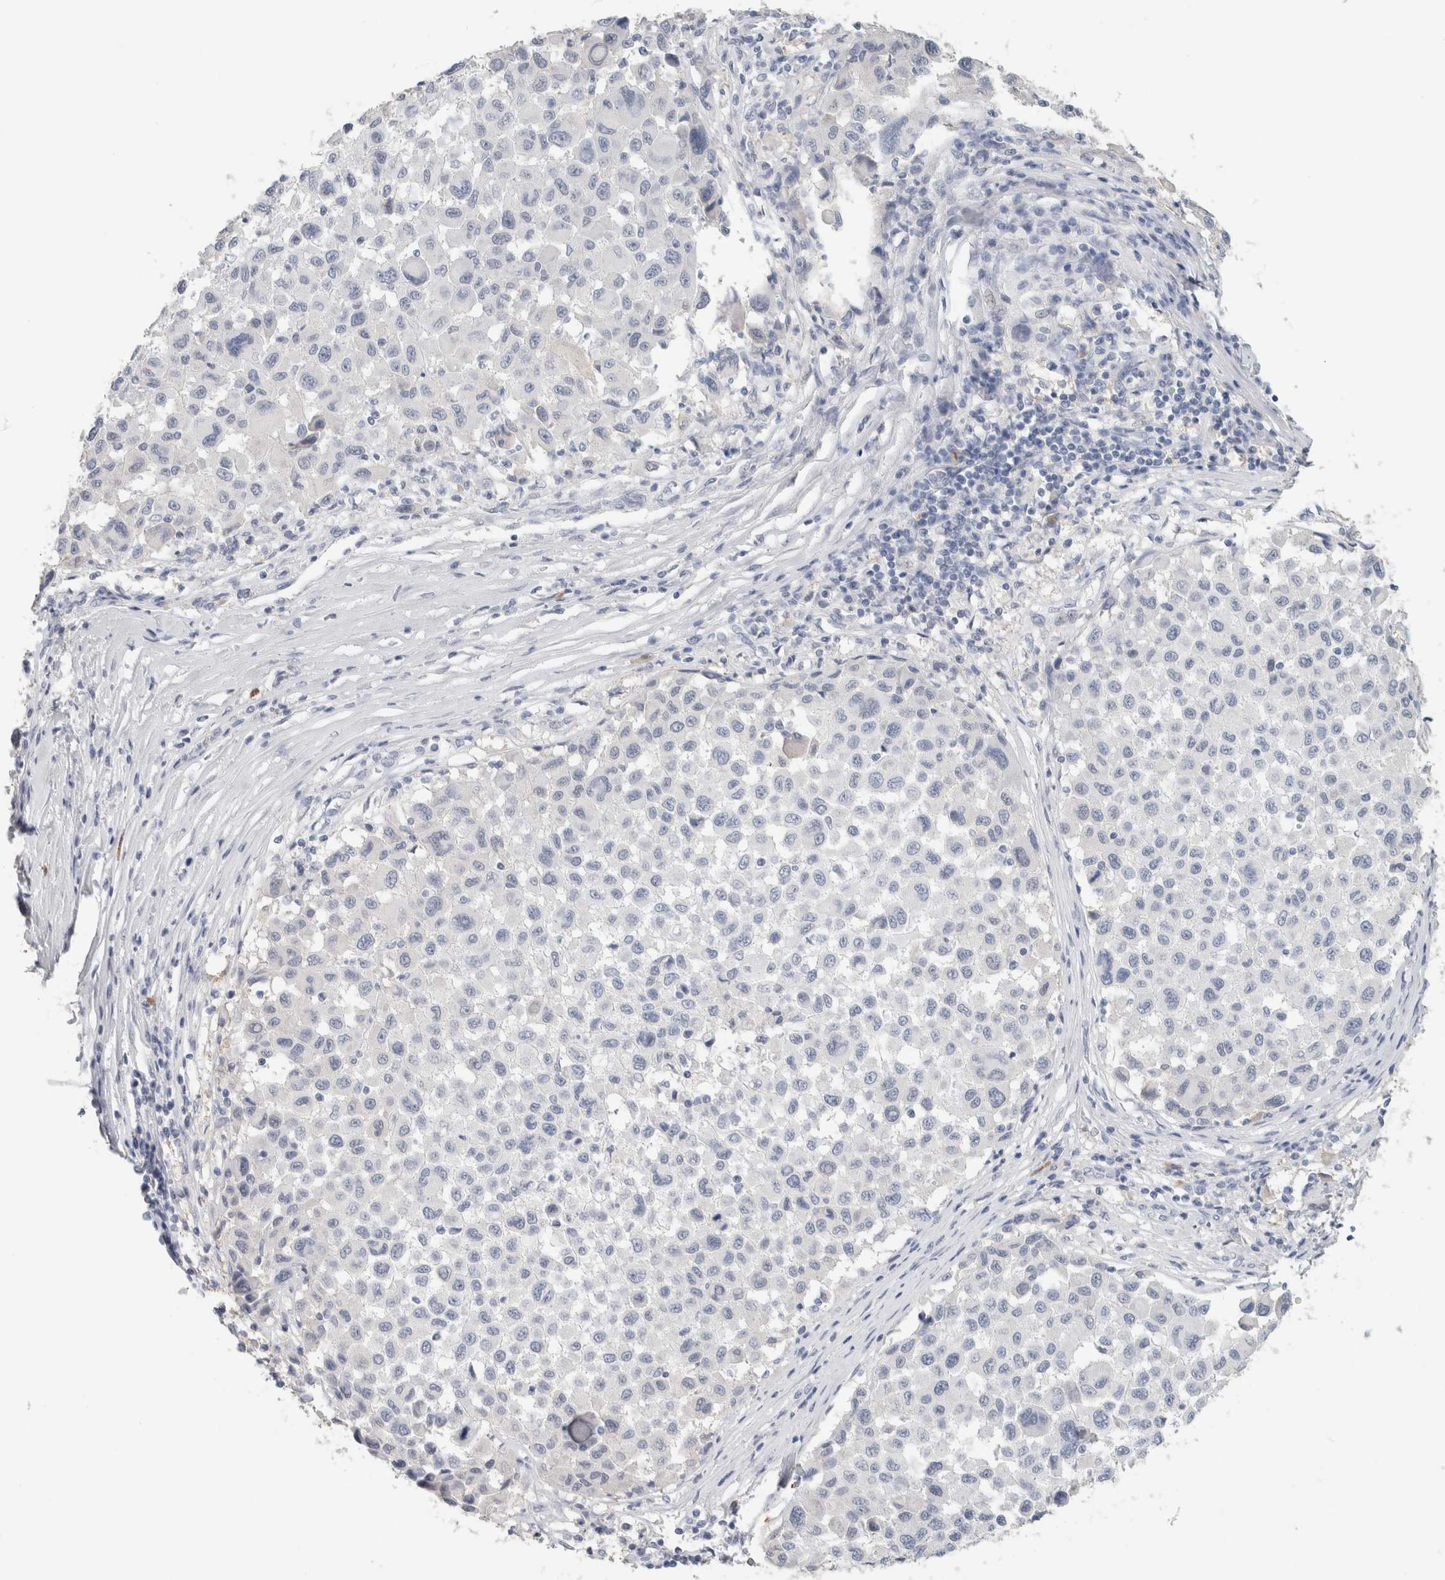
{"staining": {"intensity": "negative", "quantity": "none", "location": "none"}, "tissue": "melanoma", "cell_type": "Tumor cells", "image_type": "cancer", "snomed": [{"axis": "morphology", "description": "Malignant melanoma, Metastatic site"}, {"axis": "topography", "description": "Lymph node"}], "caption": "Tumor cells show no significant protein expression in malignant melanoma (metastatic site).", "gene": "IL6", "patient": {"sex": "male", "age": 61}}